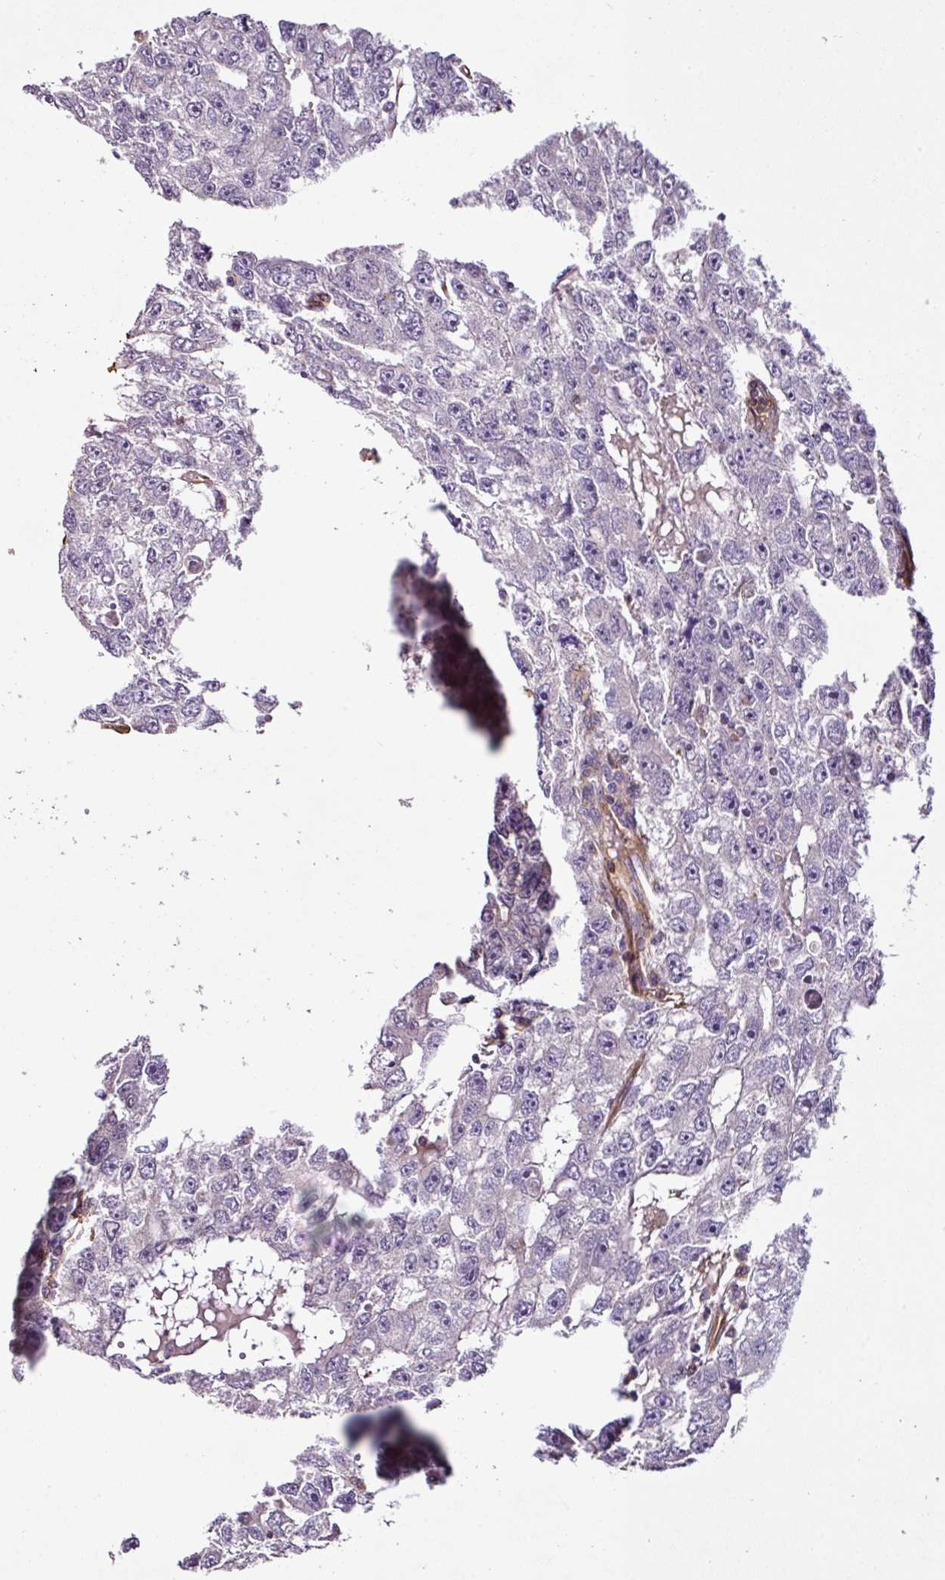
{"staining": {"intensity": "negative", "quantity": "none", "location": "none"}, "tissue": "testis cancer", "cell_type": "Tumor cells", "image_type": "cancer", "snomed": [{"axis": "morphology", "description": "Carcinoma, Embryonal, NOS"}, {"axis": "topography", "description": "Testis"}], "caption": "Immunohistochemistry (IHC) micrograph of testis embryonal carcinoma stained for a protein (brown), which displays no positivity in tumor cells. (DAB (3,3'-diaminobenzidine) immunohistochemistry (IHC), high magnification).", "gene": "ZNF106", "patient": {"sex": "male", "age": 20}}